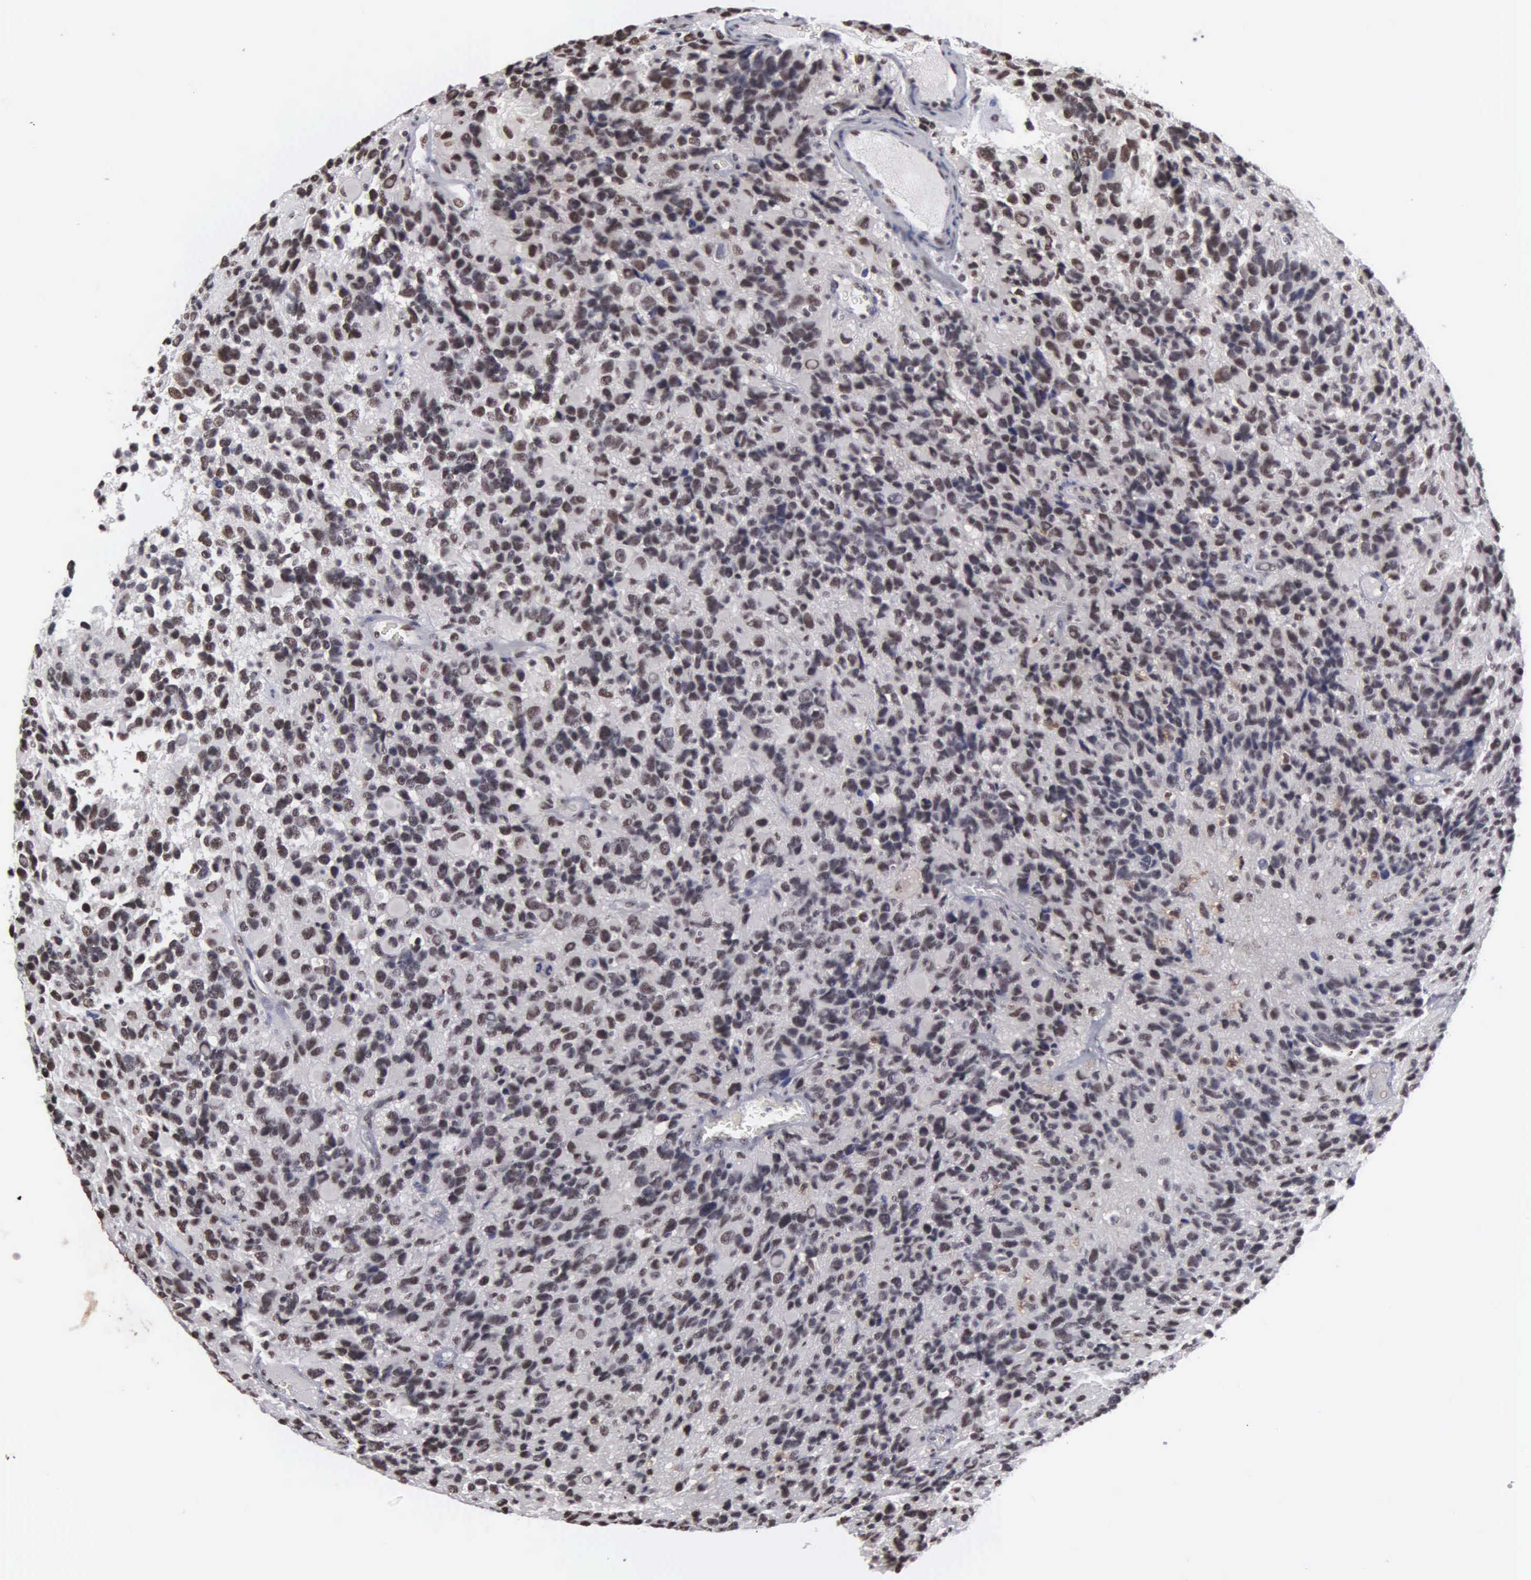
{"staining": {"intensity": "moderate", "quantity": "25%-75%", "location": "nuclear"}, "tissue": "glioma", "cell_type": "Tumor cells", "image_type": "cancer", "snomed": [{"axis": "morphology", "description": "Glioma, malignant, High grade"}, {"axis": "topography", "description": "Brain"}], "caption": "This is a histology image of immunohistochemistry (IHC) staining of glioma, which shows moderate positivity in the nuclear of tumor cells.", "gene": "KIAA0586", "patient": {"sex": "male", "age": 77}}